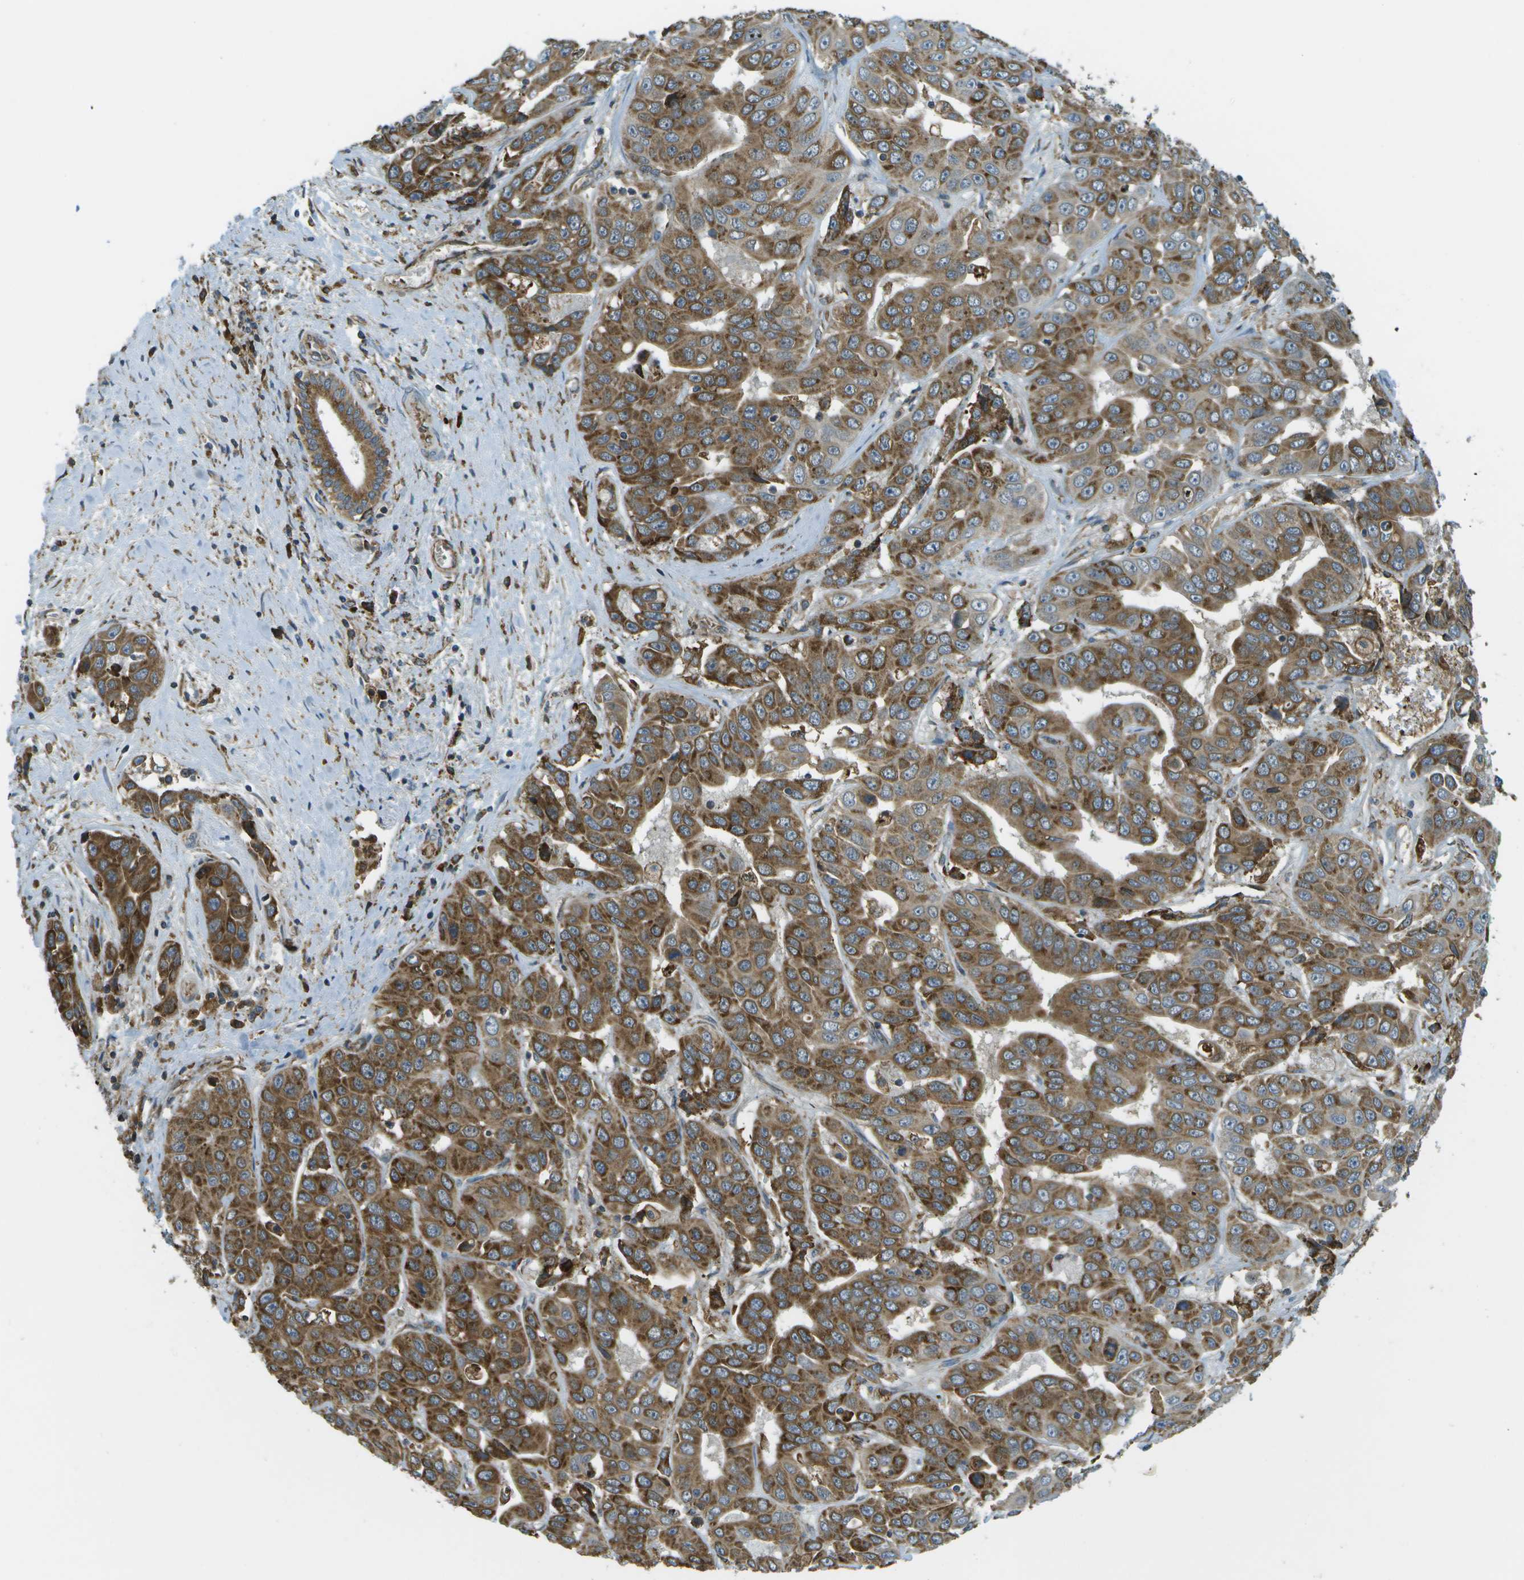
{"staining": {"intensity": "moderate", "quantity": ">75%", "location": "cytoplasmic/membranous"}, "tissue": "liver cancer", "cell_type": "Tumor cells", "image_type": "cancer", "snomed": [{"axis": "morphology", "description": "Cholangiocarcinoma"}, {"axis": "topography", "description": "Liver"}], "caption": "A histopathology image of liver cholangiocarcinoma stained for a protein demonstrates moderate cytoplasmic/membranous brown staining in tumor cells.", "gene": "USP30", "patient": {"sex": "female", "age": 52}}